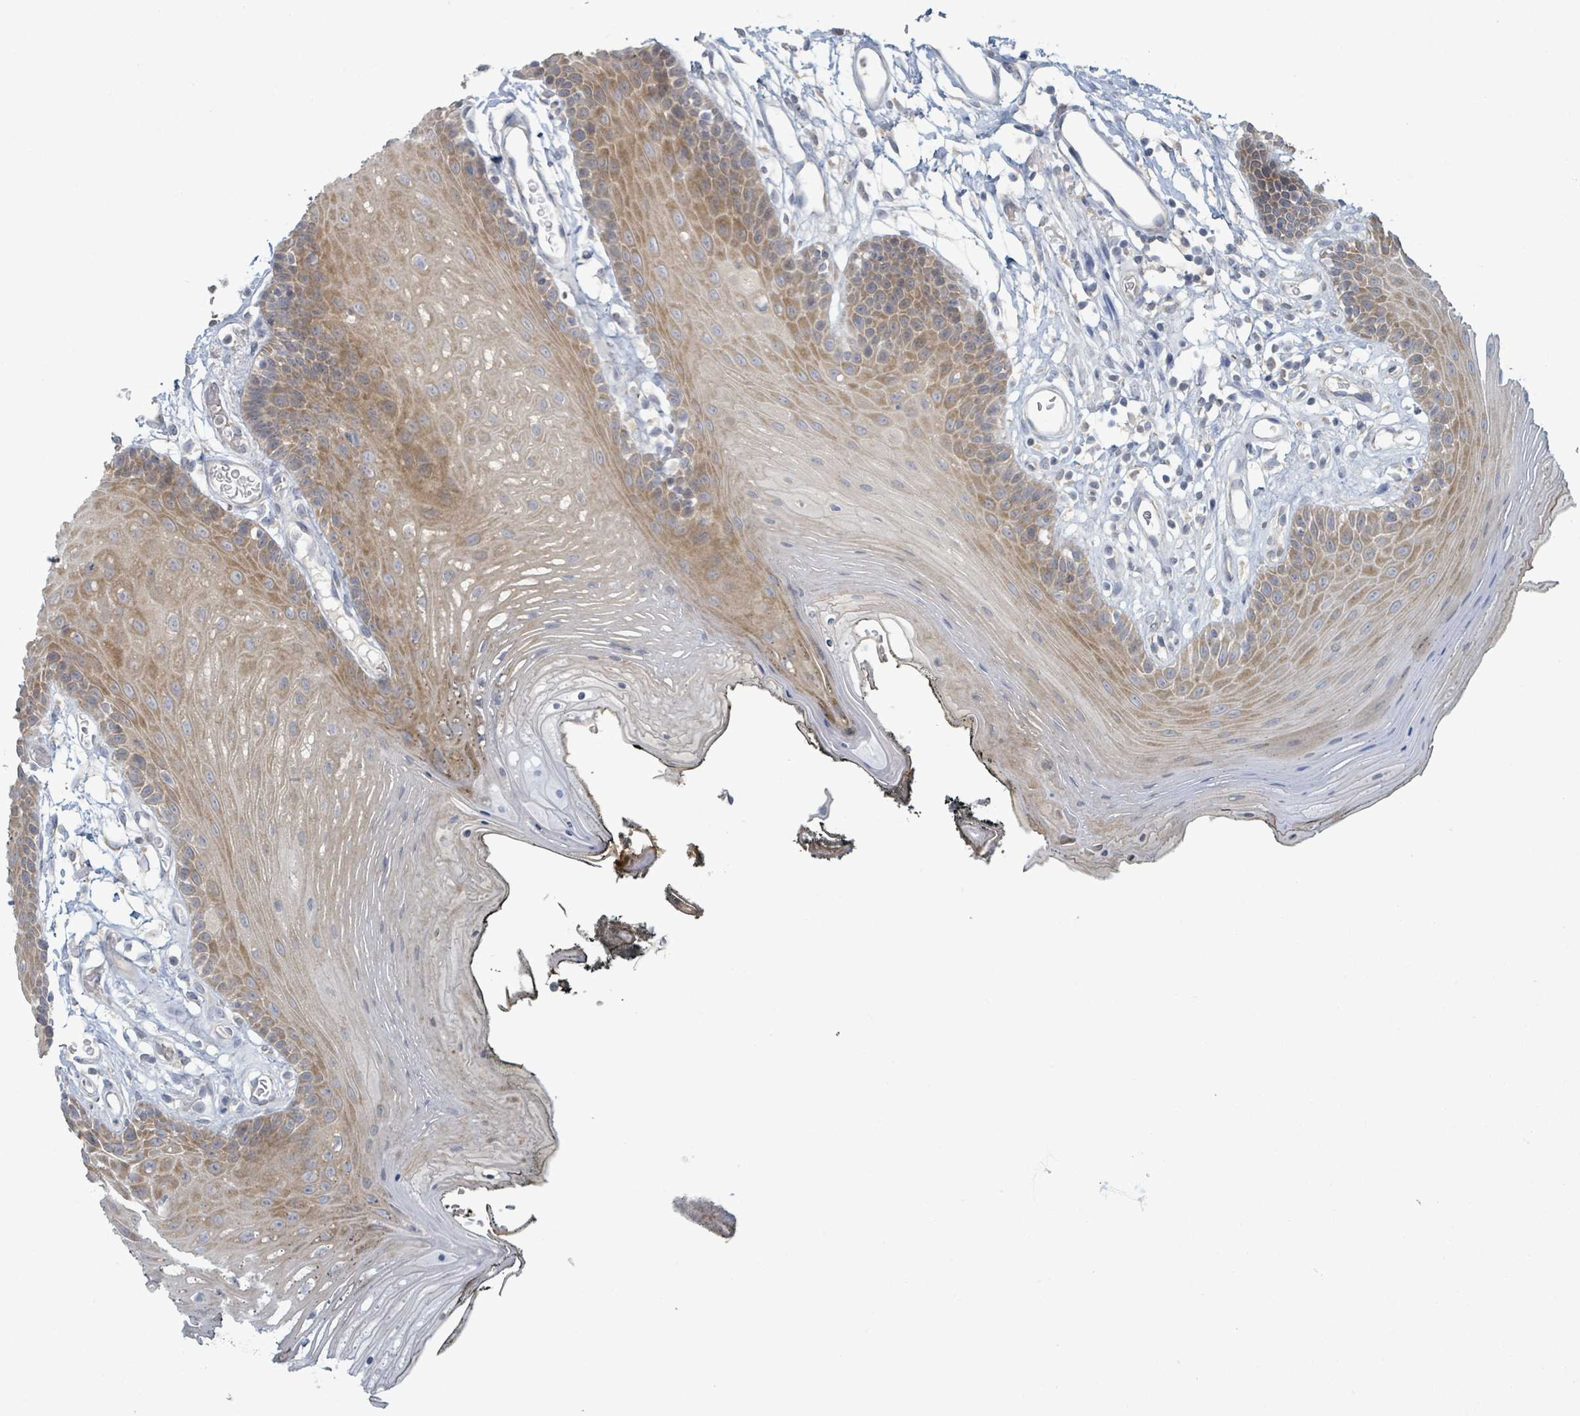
{"staining": {"intensity": "moderate", "quantity": "25%-75%", "location": "cytoplasmic/membranous"}, "tissue": "oral mucosa", "cell_type": "Squamous epithelial cells", "image_type": "normal", "snomed": [{"axis": "morphology", "description": "Normal tissue, NOS"}, {"axis": "topography", "description": "Oral tissue"}, {"axis": "topography", "description": "Tounge, NOS"}], "caption": "An image of human oral mucosa stained for a protein demonstrates moderate cytoplasmic/membranous brown staining in squamous epithelial cells.", "gene": "RPL32", "patient": {"sex": "female", "age": 81}}